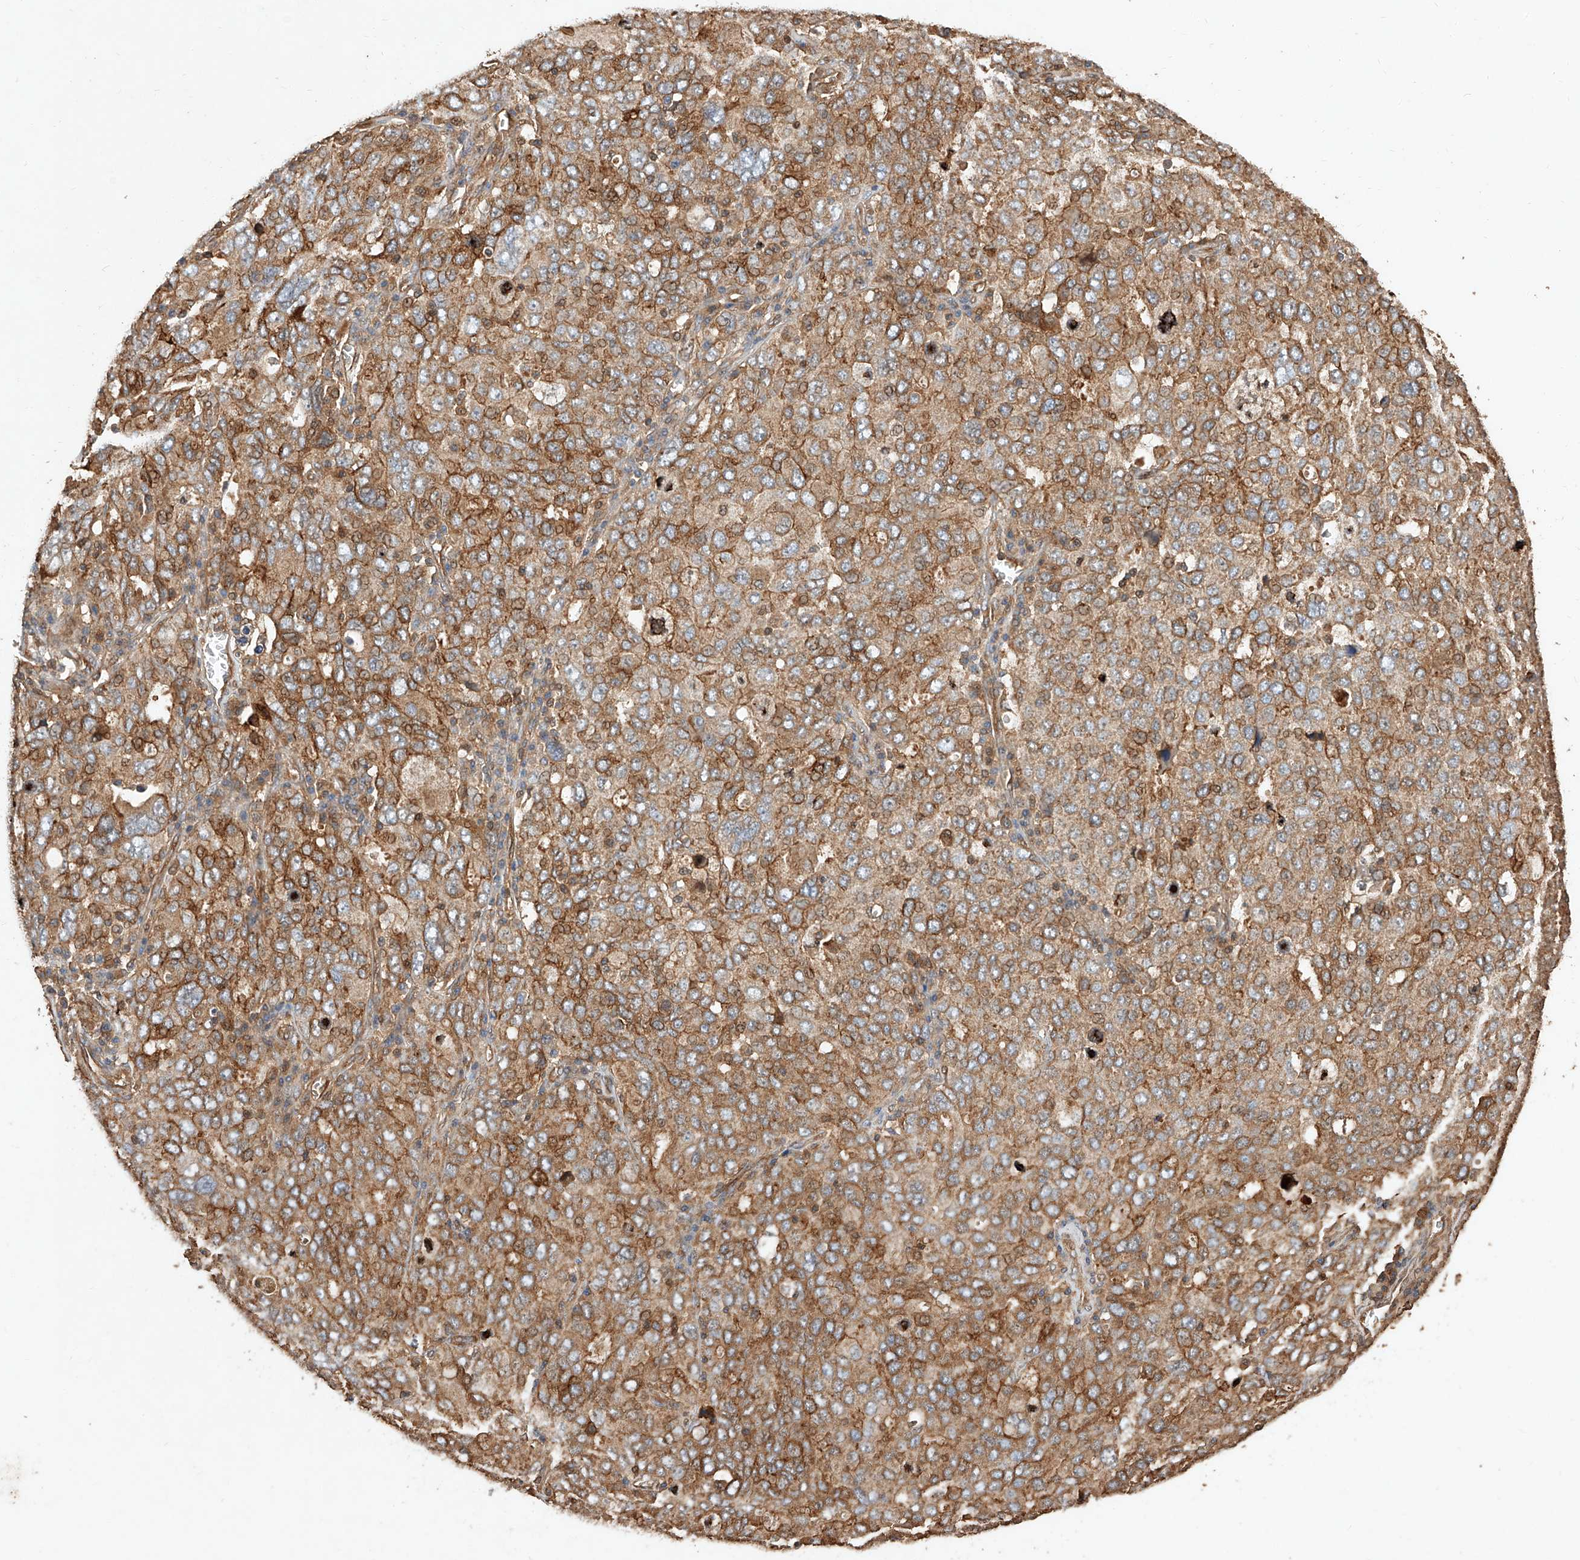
{"staining": {"intensity": "moderate", "quantity": ">75%", "location": "cytoplasmic/membranous"}, "tissue": "ovarian cancer", "cell_type": "Tumor cells", "image_type": "cancer", "snomed": [{"axis": "morphology", "description": "Carcinoma, endometroid"}, {"axis": "topography", "description": "Ovary"}], "caption": "A brown stain shows moderate cytoplasmic/membranous positivity of a protein in endometroid carcinoma (ovarian) tumor cells.", "gene": "GHDC", "patient": {"sex": "female", "age": 62}}